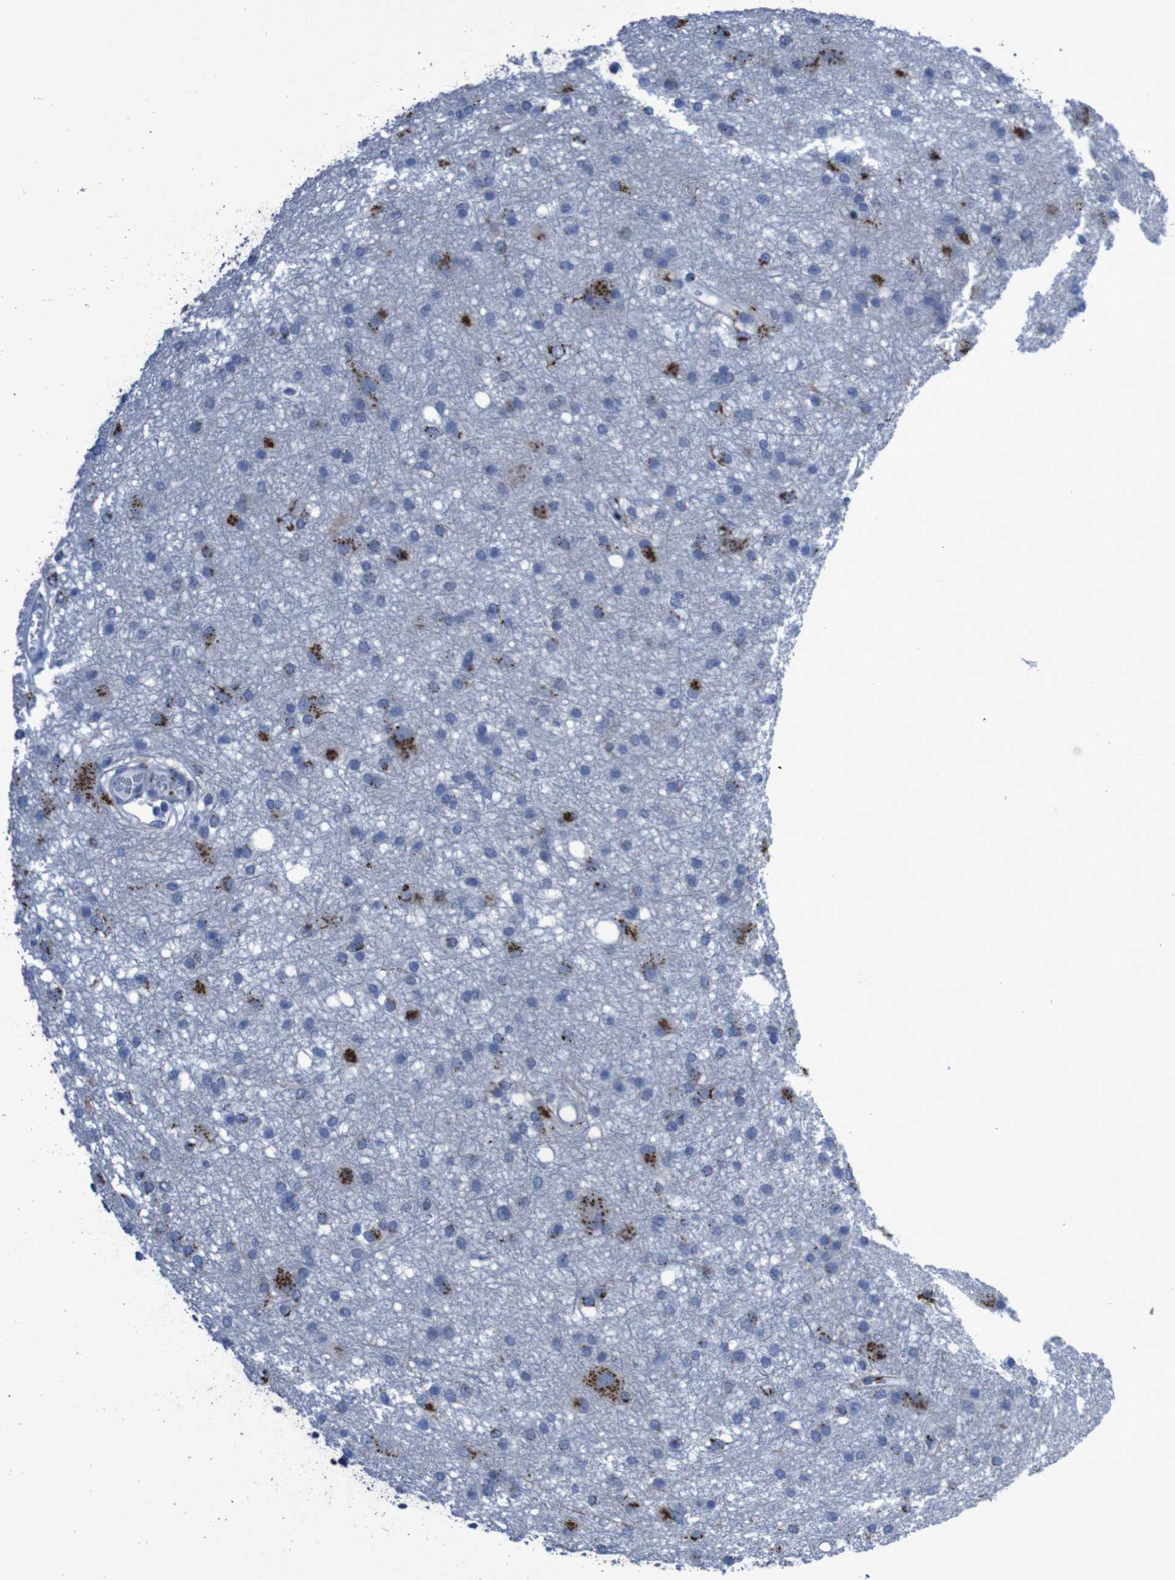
{"staining": {"intensity": "strong", "quantity": "25%-75%", "location": "cytoplasmic/membranous"}, "tissue": "glioma", "cell_type": "Tumor cells", "image_type": "cancer", "snomed": [{"axis": "morphology", "description": "Glioma, malignant, High grade"}, {"axis": "topography", "description": "Brain"}], "caption": "Protein staining of high-grade glioma (malignant) tissue demonstrates strong cytoplasmic/membranous expression in approximately 25%-75% of tumor cells.", "gene": "GOLM1", "patient": {"sex": "female", "age": 59}}